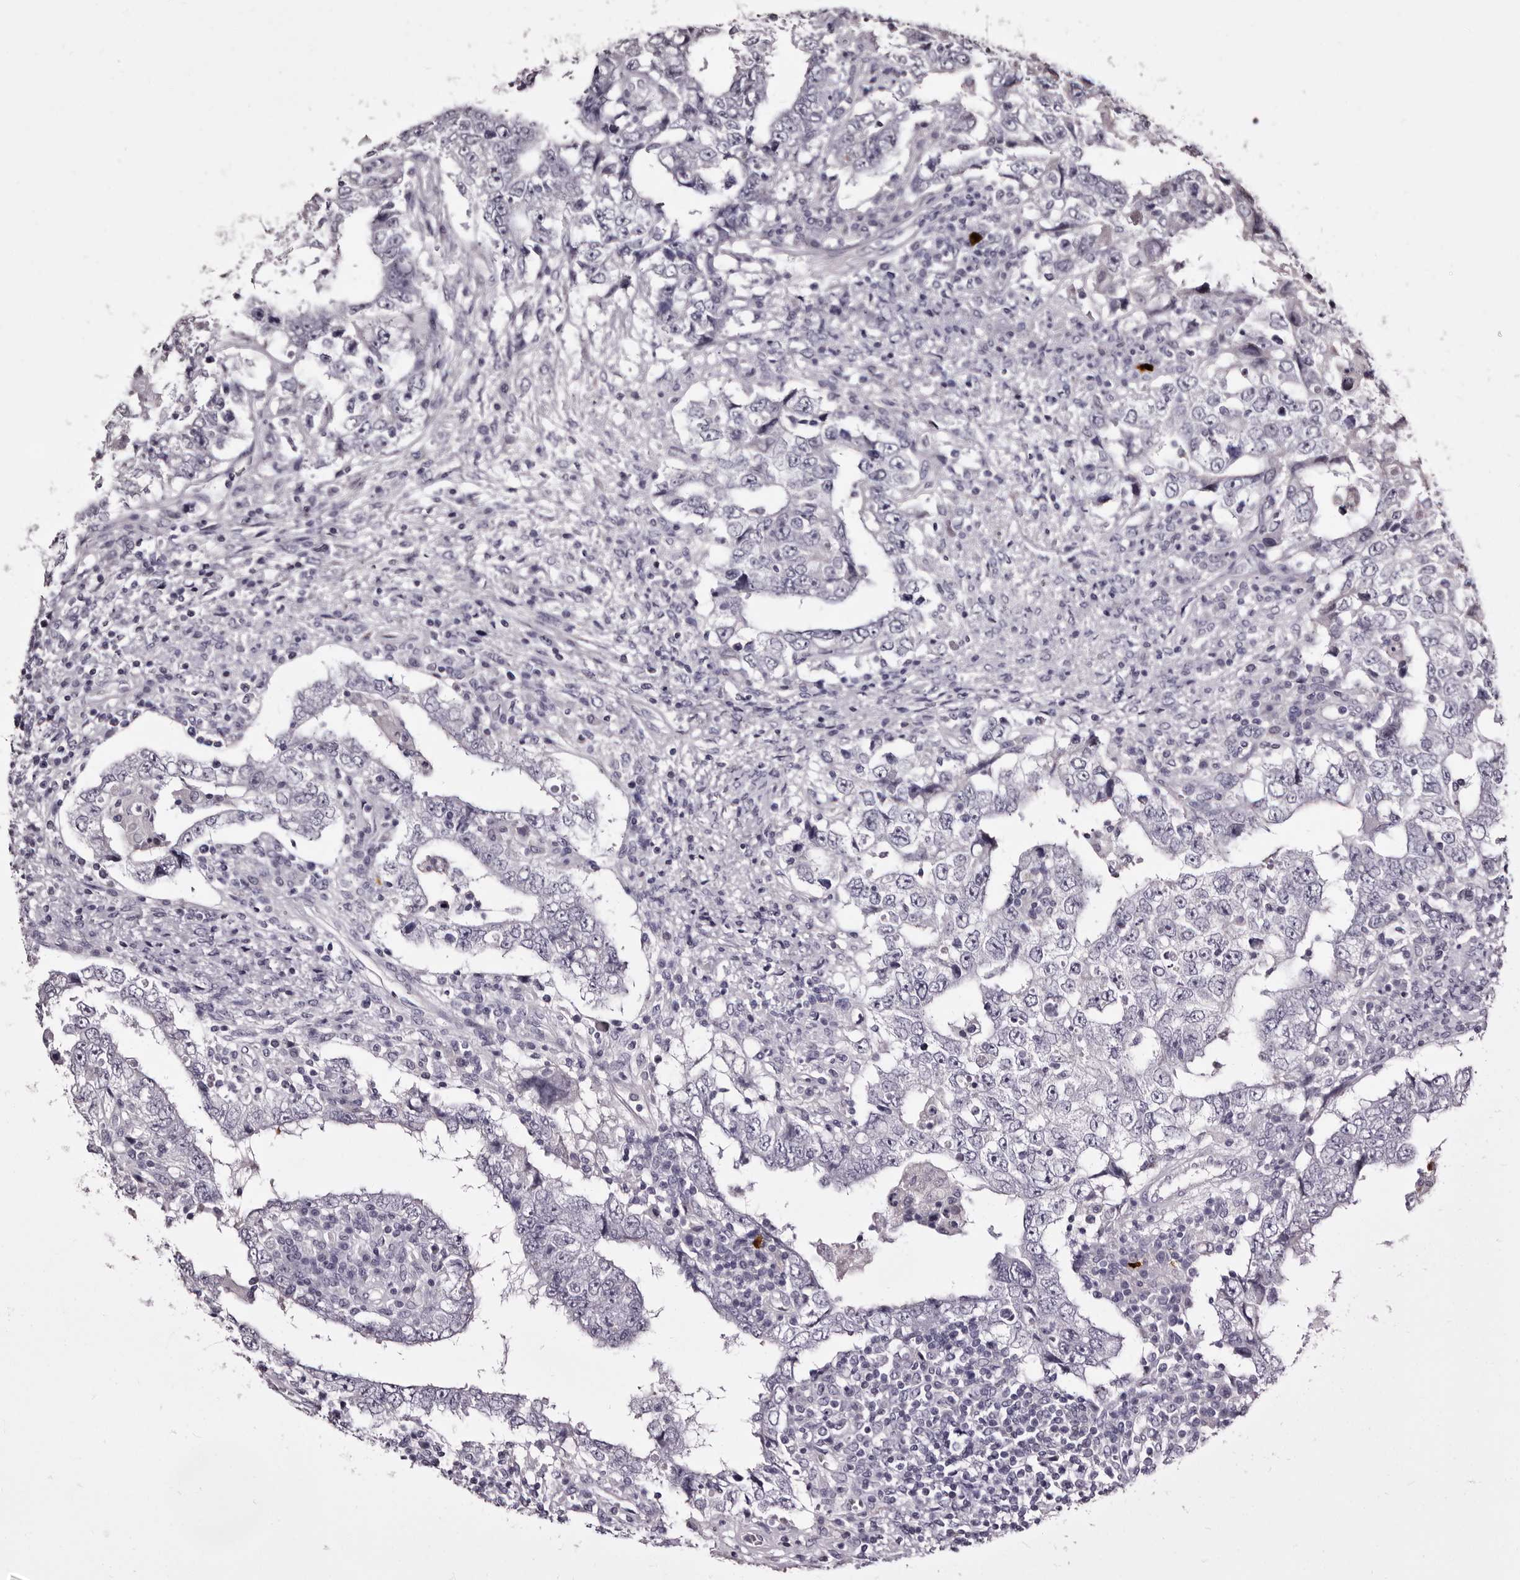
{"staining": {"intensity": "negative", "quantity": "none", "location": "none"}, "tissue": "testis cancer", "cell_type": "Tumor cells", "image_type": "cancer", "snomed": [{"axis": "morphology", "description": "Carcinoma, Embryonal, NOS"}, {"axis": "topography", "description": "Testis"}], "caption": "Photomicrograph shows no protein positivity in tumor cells of testis cancer (embryonal carcinoma) tissue.", "gene": "BPGM", "patient": {"sex": "male", "age": 26}}